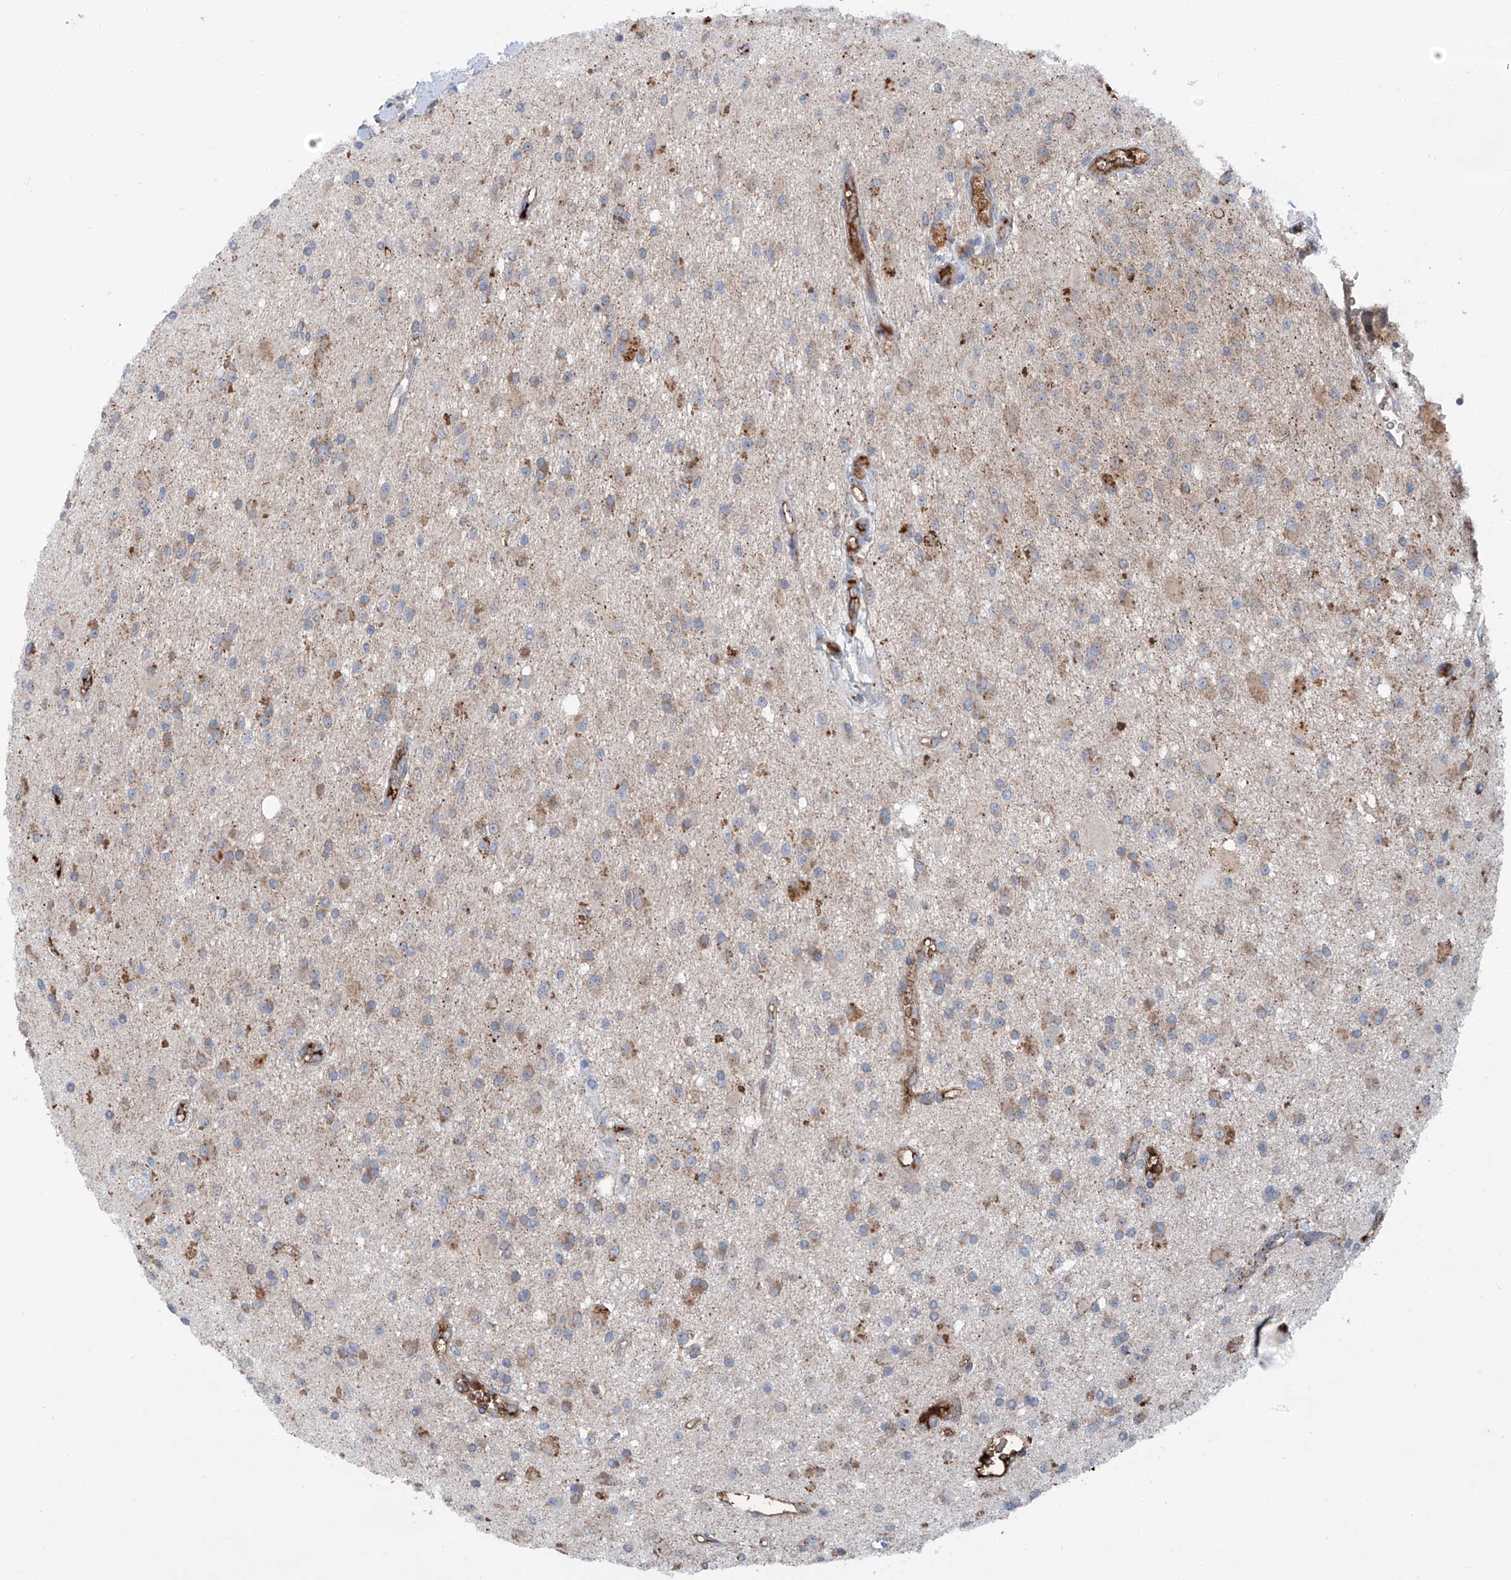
{"staining": {"intensity": "moderate", "quantity": "<25%", "location": "cytoplasmic/membranous"}, "tissue": "glioma", "cell_type": "Tumor cells", "image_type": "cancer", "snomed": [{"axis": "morphology", "description": "Glioma, malignant, High grade"}, {"axis": "topography", "description": "Brain"}], "caption": "There is low levels of moderate cytoplasmic/membranous positivity in tumor cells of glioma, as demonstrated by immunohistochemical staining (brown color).", "gene": "SIX4", "patient": {"sex": "male", "age": 34}}